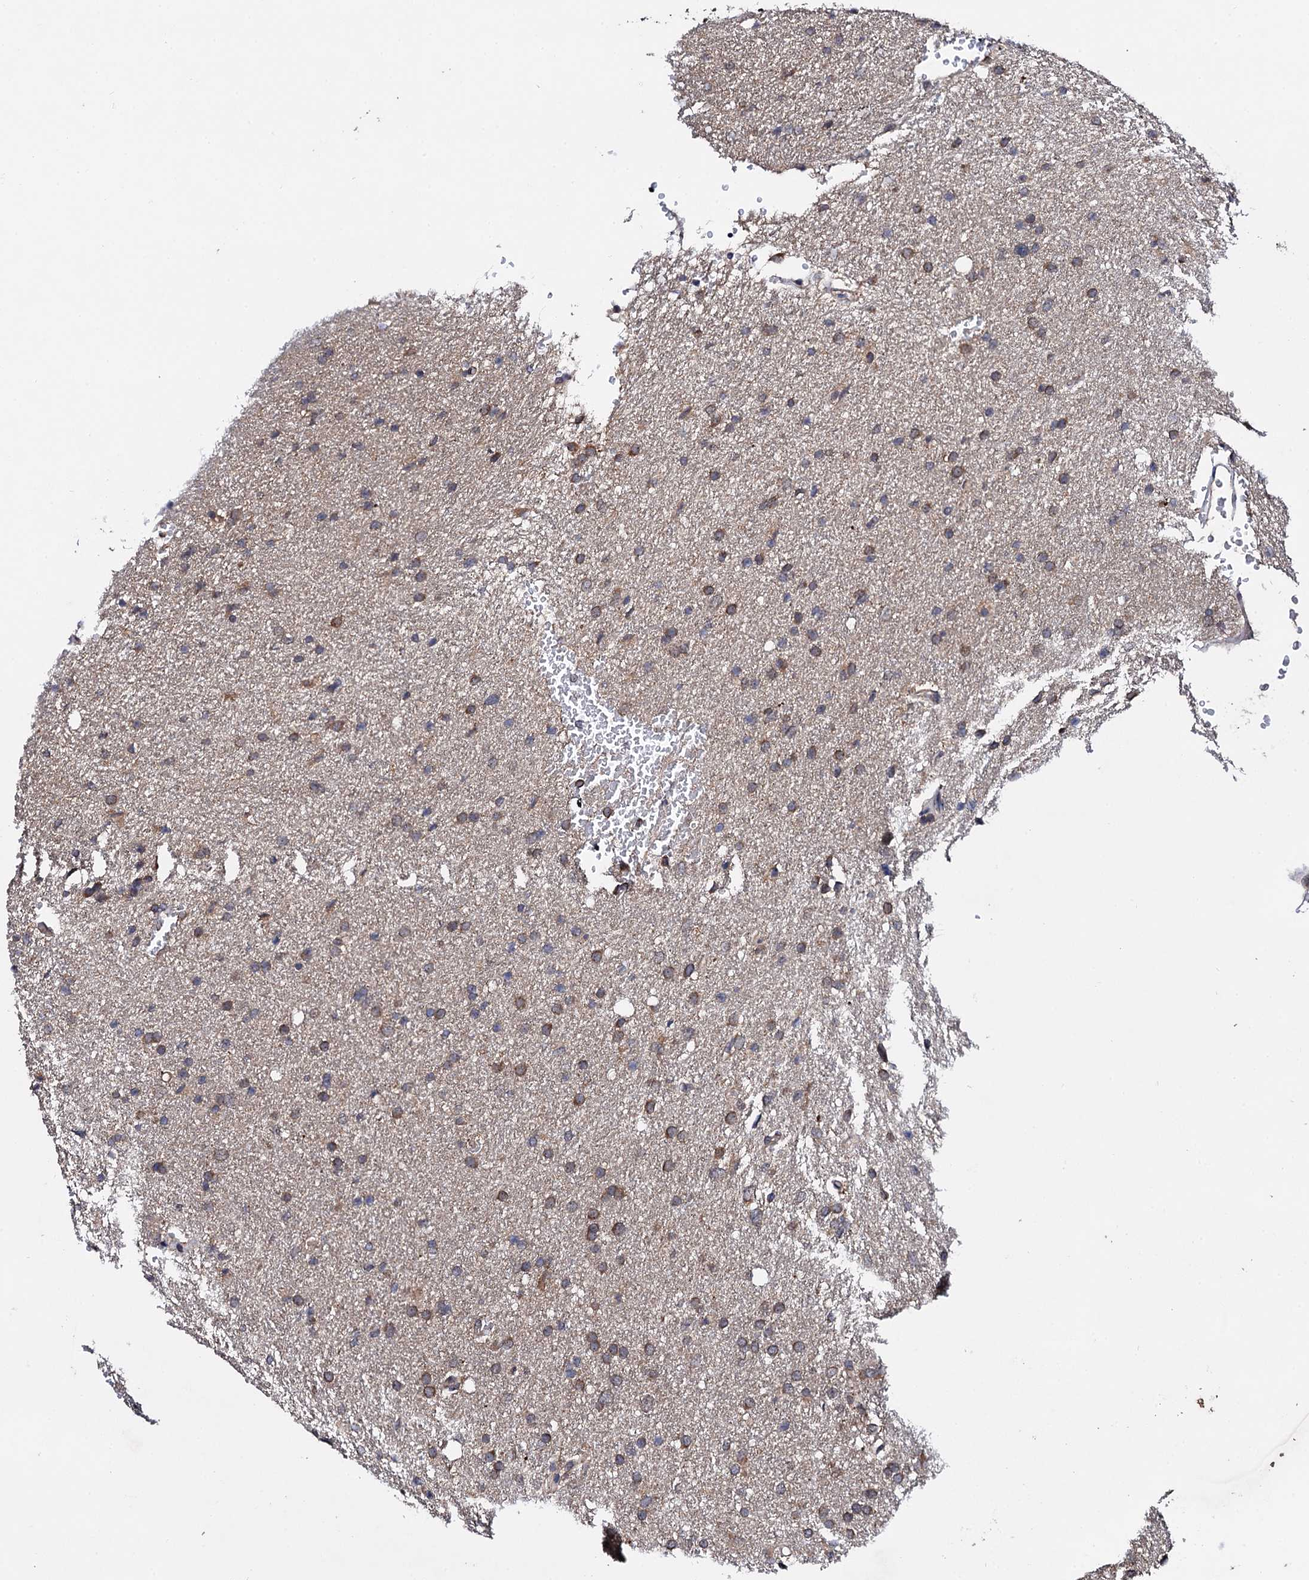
{"staining": {"intensity": "moderate", "quantity": "25%-75%", "location": "cytoplasmic/membranous"}, "tissue": "glioma", "cell_type": "Tumor cells", "image_type": "cancer", "snomed": [{"axis": "morphology", "description": "Glioma, malignant, High grade"}, {"axis": "topography", "description": "Cerebral cortex"}], "caption": "An image showing moderate cytoplasmic/membranous positivity in about 25%-75% of tumor cells in malignant high-grade glioma, as visualized by brown immunohistochemical staining.", "gene": "IP6K1", "patient": {"sex": "female", "age": 36}}